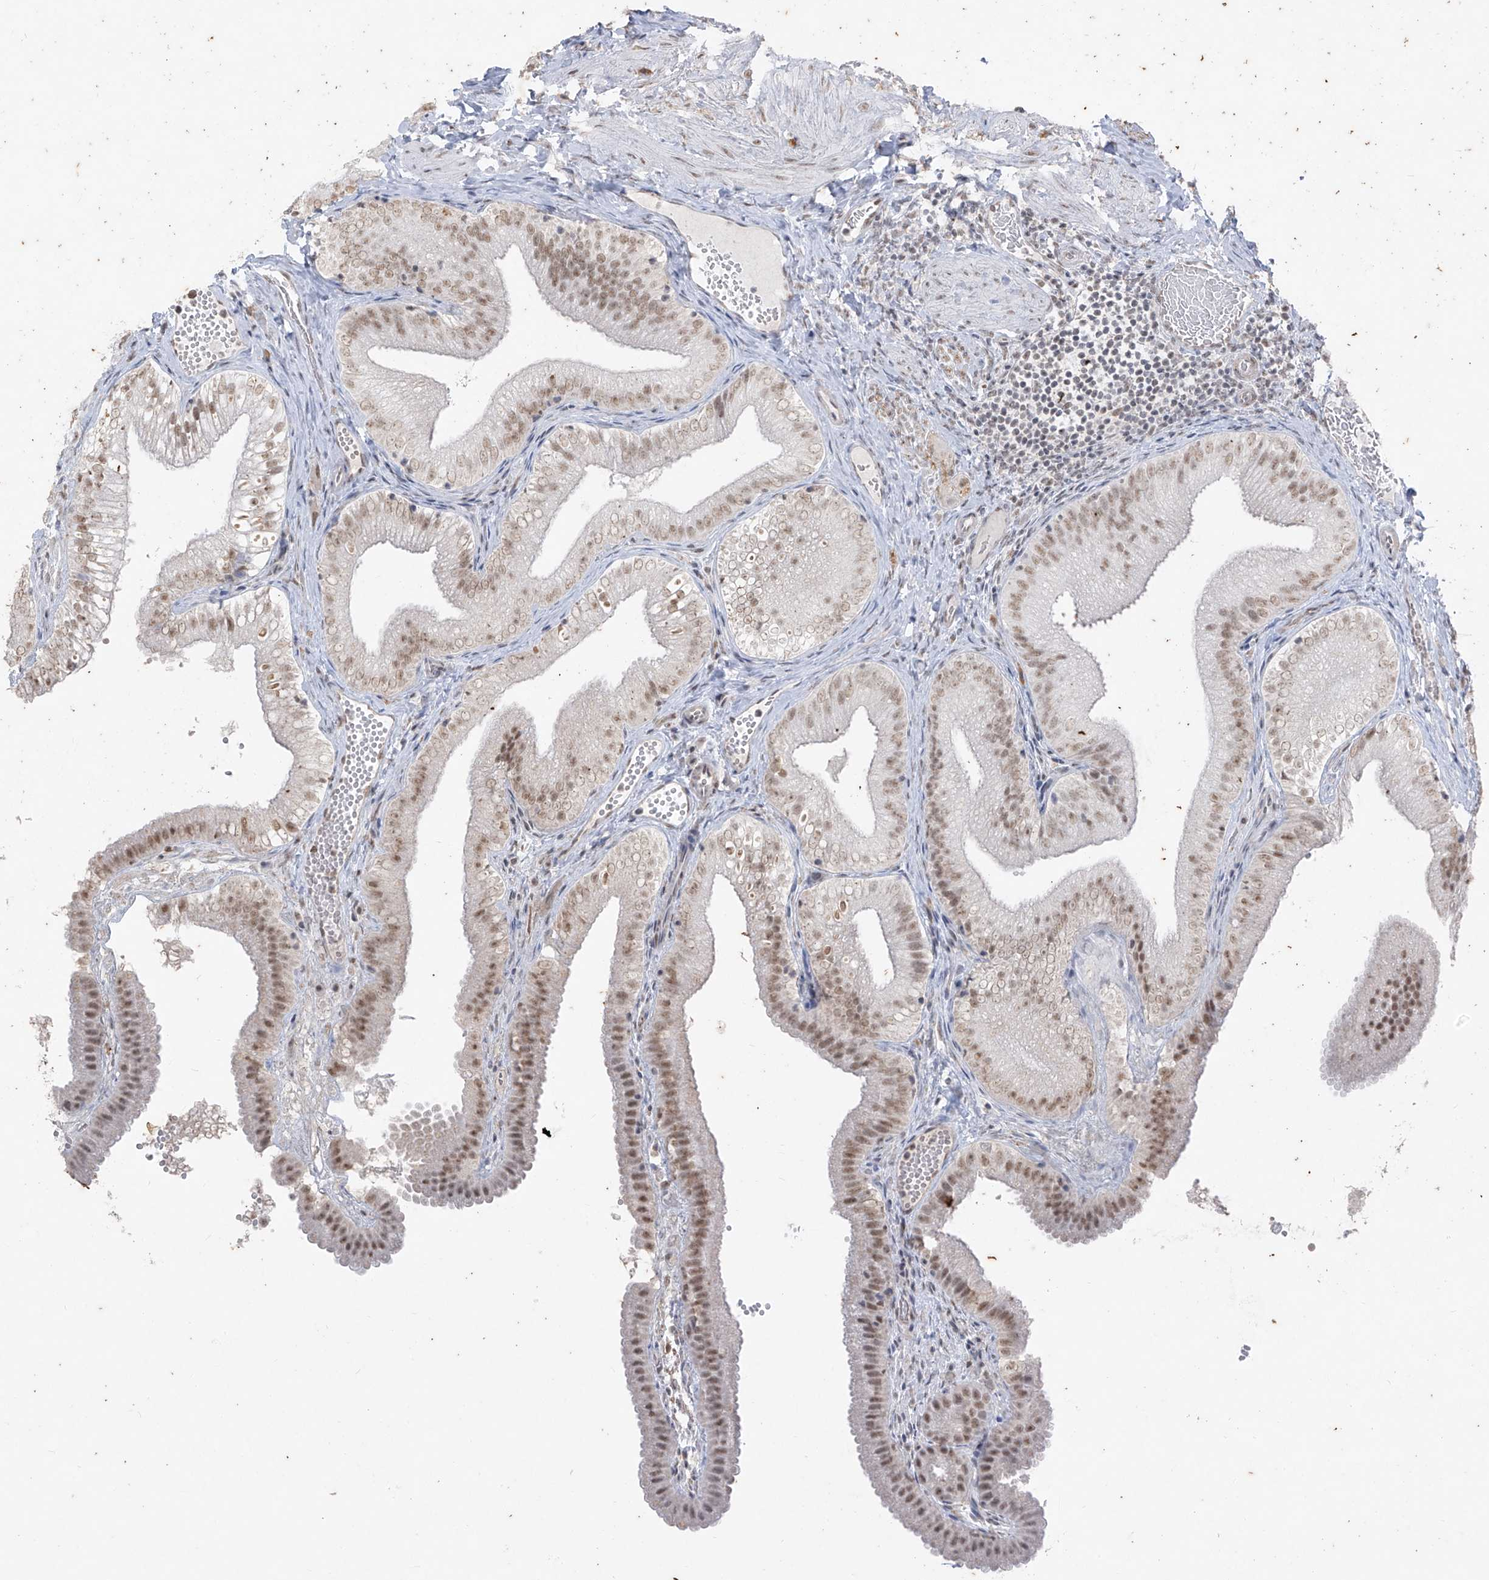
{"staining": {"intensity": "moderate", "quantity": ">75%", "location": "nuclear"}, "tissue": "gallbladder", "cell_type": "Glandular cells", "image_type": "normal", "snomed": [{"axis": "morphology", "description": "Normal tissue, NOS"}, {"axis": "topography", "description": "Gallbladder"}], "caption": "The image exhibits immunohistochemical staining of benign gallbladder. There is moderate nuclear staining is appreciated in about >75% of glandular cells. (Stains: DAB in brown, nuclei in blue, Microscopy: brightfield microscopy at high magnification).", "gene": "TFEC", "patient": {"sex": "female", "age": 30}}